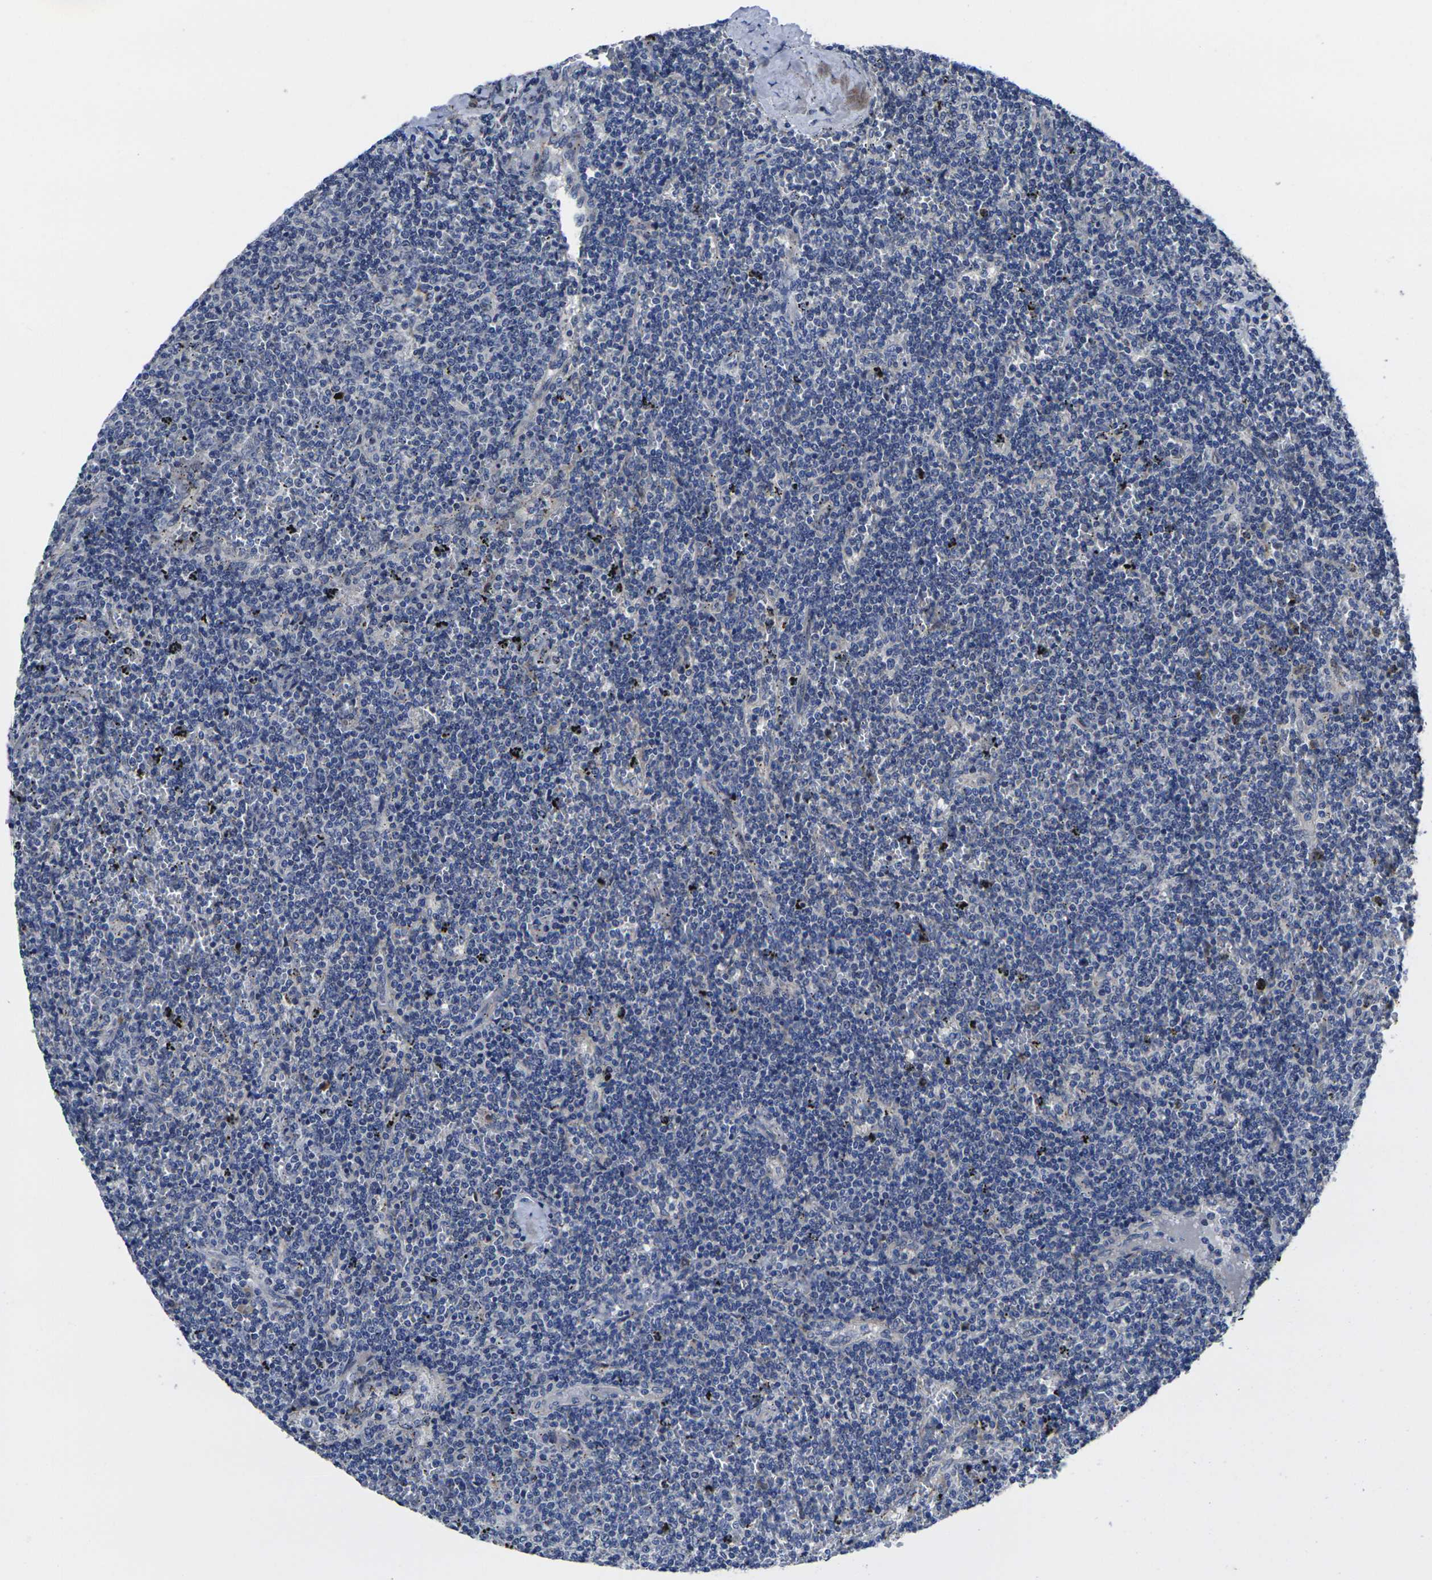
{"staining": {"intensity": "negative", "quantity": "none", "location": "none"}, "tissue": "lymphoma", "cell_type": "Tumor cells", "image_type": "cancer", "snomed": [{"axis": "morphology", "description": "Malignant lymphoma, non-Hodgkin's type, Low grade"}, {"axis": "topography", "description": "Spleen"}], "caption": "DAB immunohistochemical staining of lymphoma displays no significant staining in tumor cells. The staining was performed using DAB to visualize the protein expression in brown, while the nuclei were stained in blue with hematoxylin (Magnification: 20x).", "gene": "CYP2C8", "patient": {"sex": "female", "age": 50}}